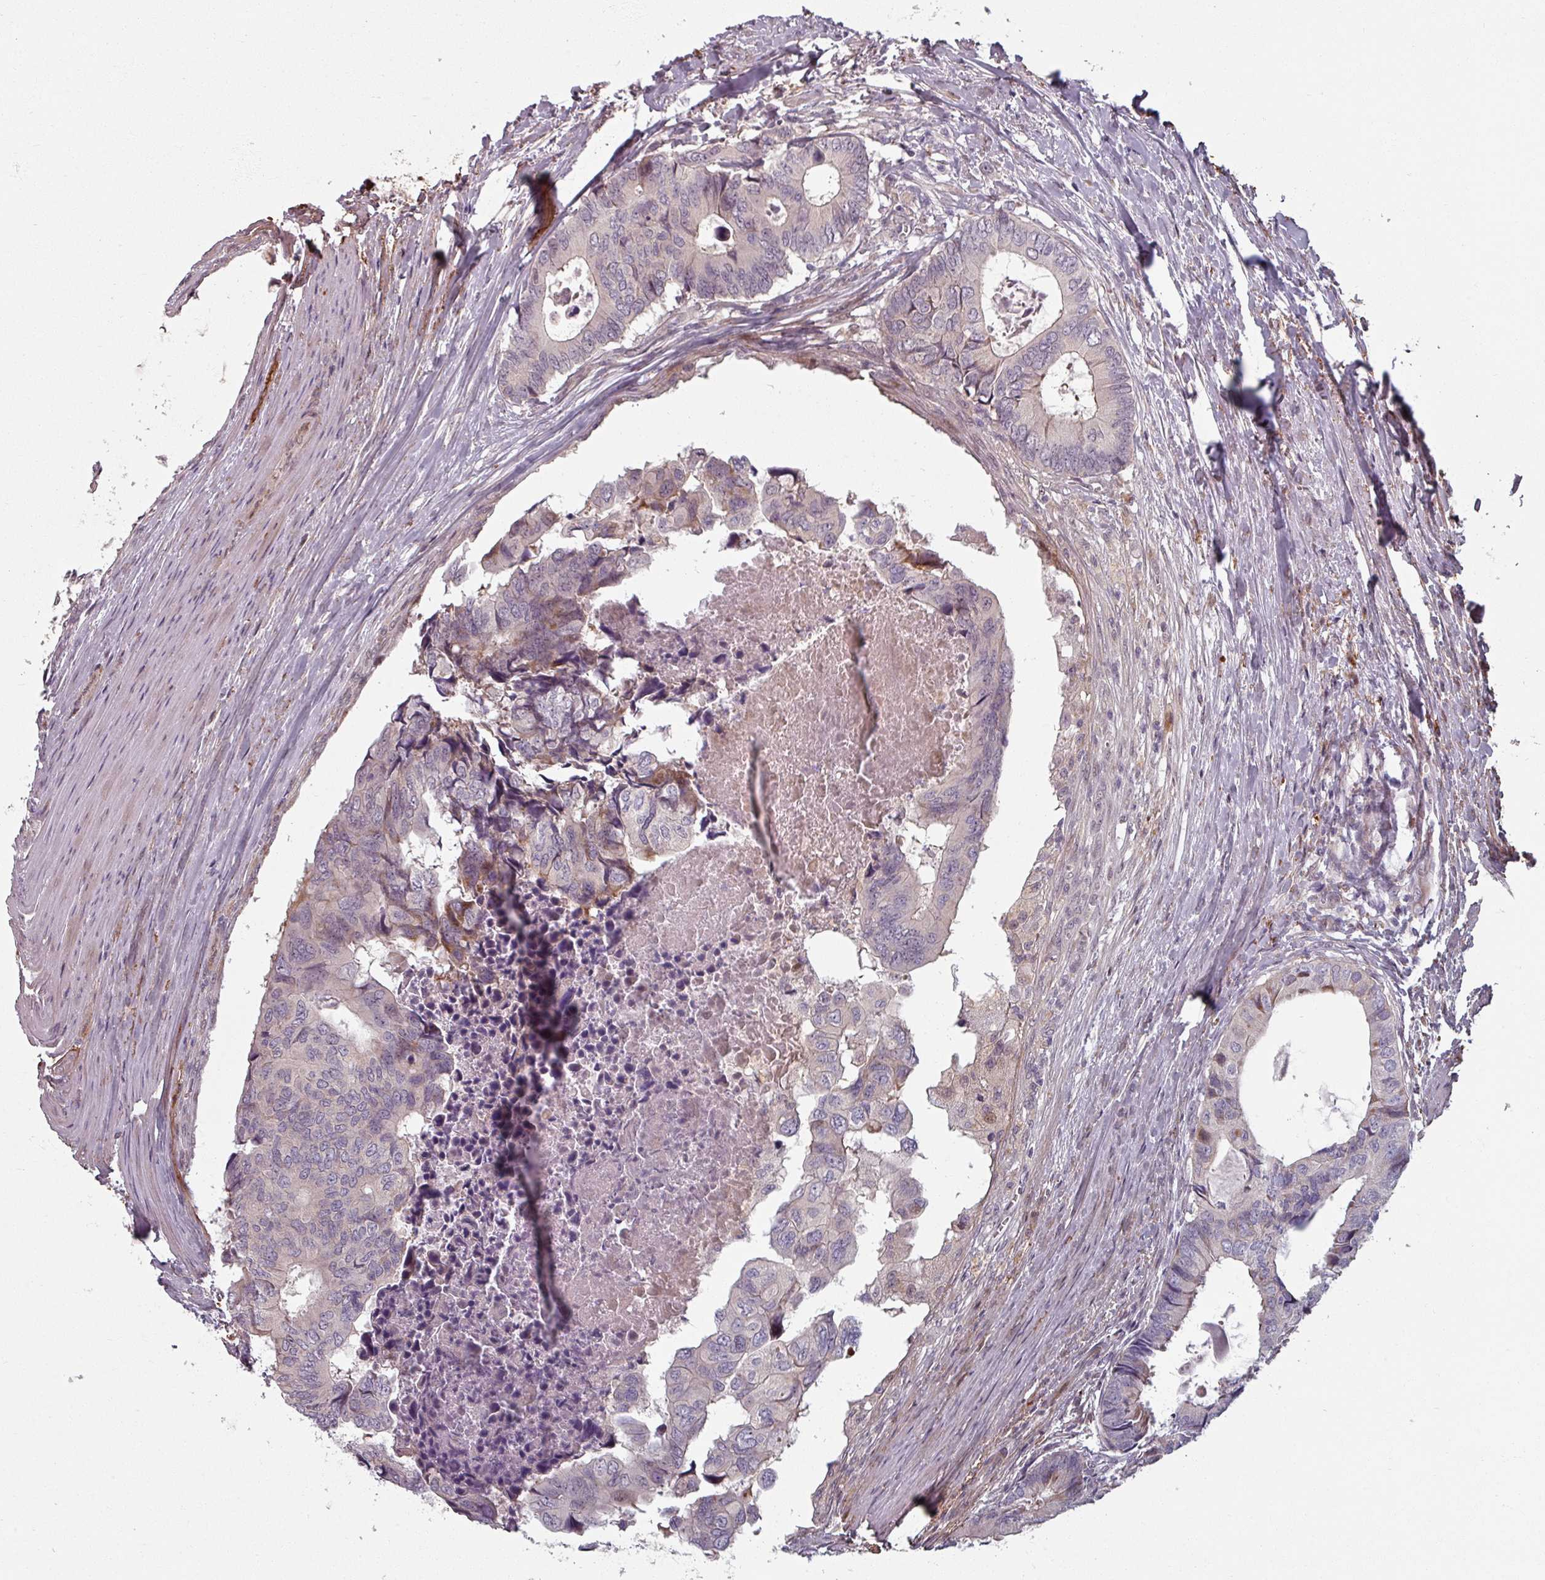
{"staining": {"intensity": "moderate", "quantity": "<25%", "location": "cytoplasmic/membranous,nuclear"}, "tissue": "colorectal cancer", "cell_type": "Tumor cells", "image_type": "cancer", "snomed": [{"axis": "morphology", "description": "Adenocarcinoma, NOS"}, {"axis": "topography", "description": "Colon"}], "caption": "Adenocarcinoma (colorectal) tissue shows moderate cytoplasmic/membranous and nuclear expression in about <25% of tumor cells (DAB = brown stain, brightfield microscopy at high magnification).", "gene": "CYB5RL", "patient": {"sex": "male", "age": 85}}